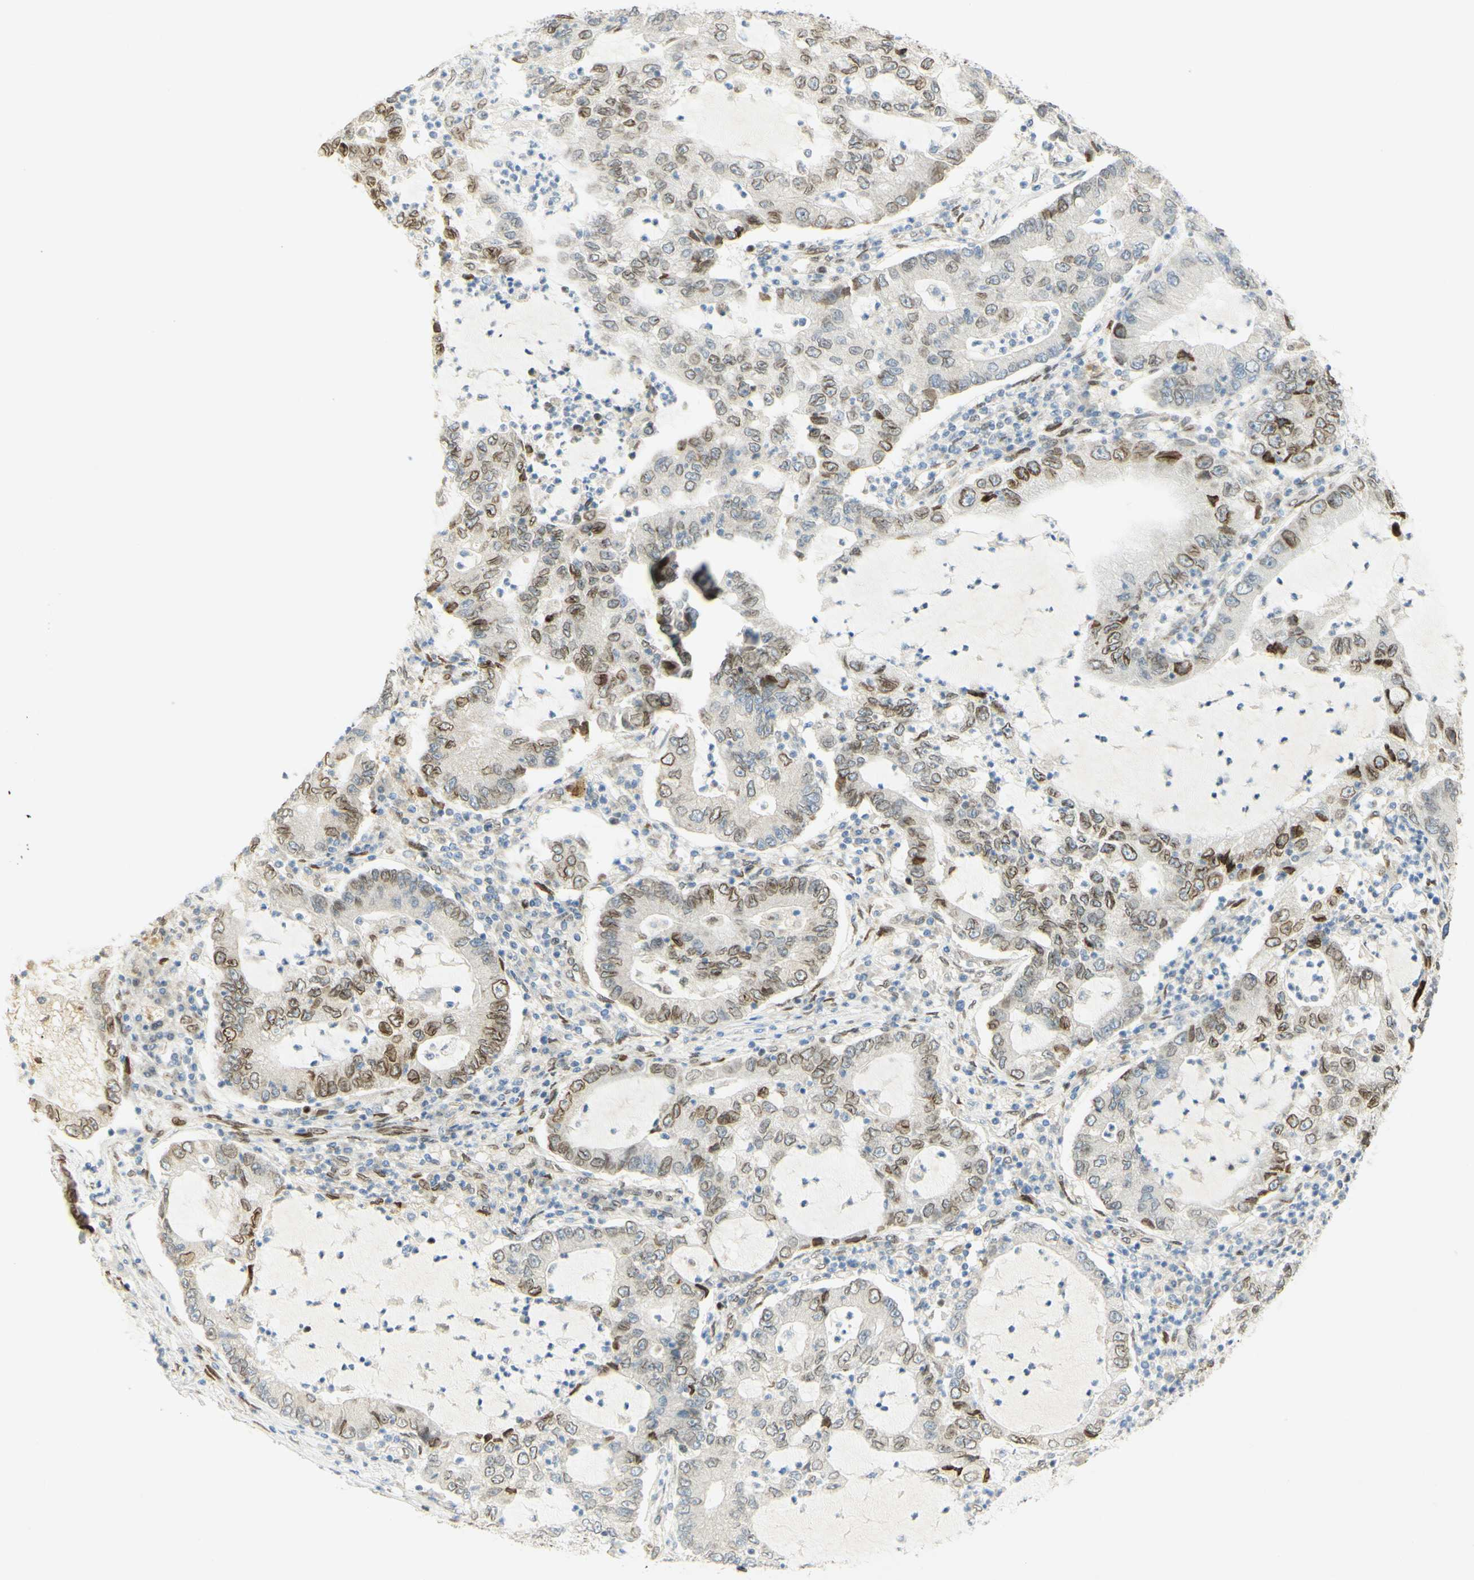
{"staining": {"intensity": "moderate", "quantity": "25%-75%", "location": "nuclear"}, "tissue": "lung cancer", "cell_type": "Tumor cells", "image_type": "cancer", "snomed": [{"axis": "morphology", "description": "Adenocarcinoma, NOS"}, {"axis": "topography", "description": "Lung"}], "caption": "The immunohistochemical stain labels moderate nuclear expression in tumor cells of lung cancer tissue. Immunohistochemistry stains the protein of interest in brown and the nuclei are stained blue.", "gene": "E2F1", "patient": {"sex": "female", "age": 51}}